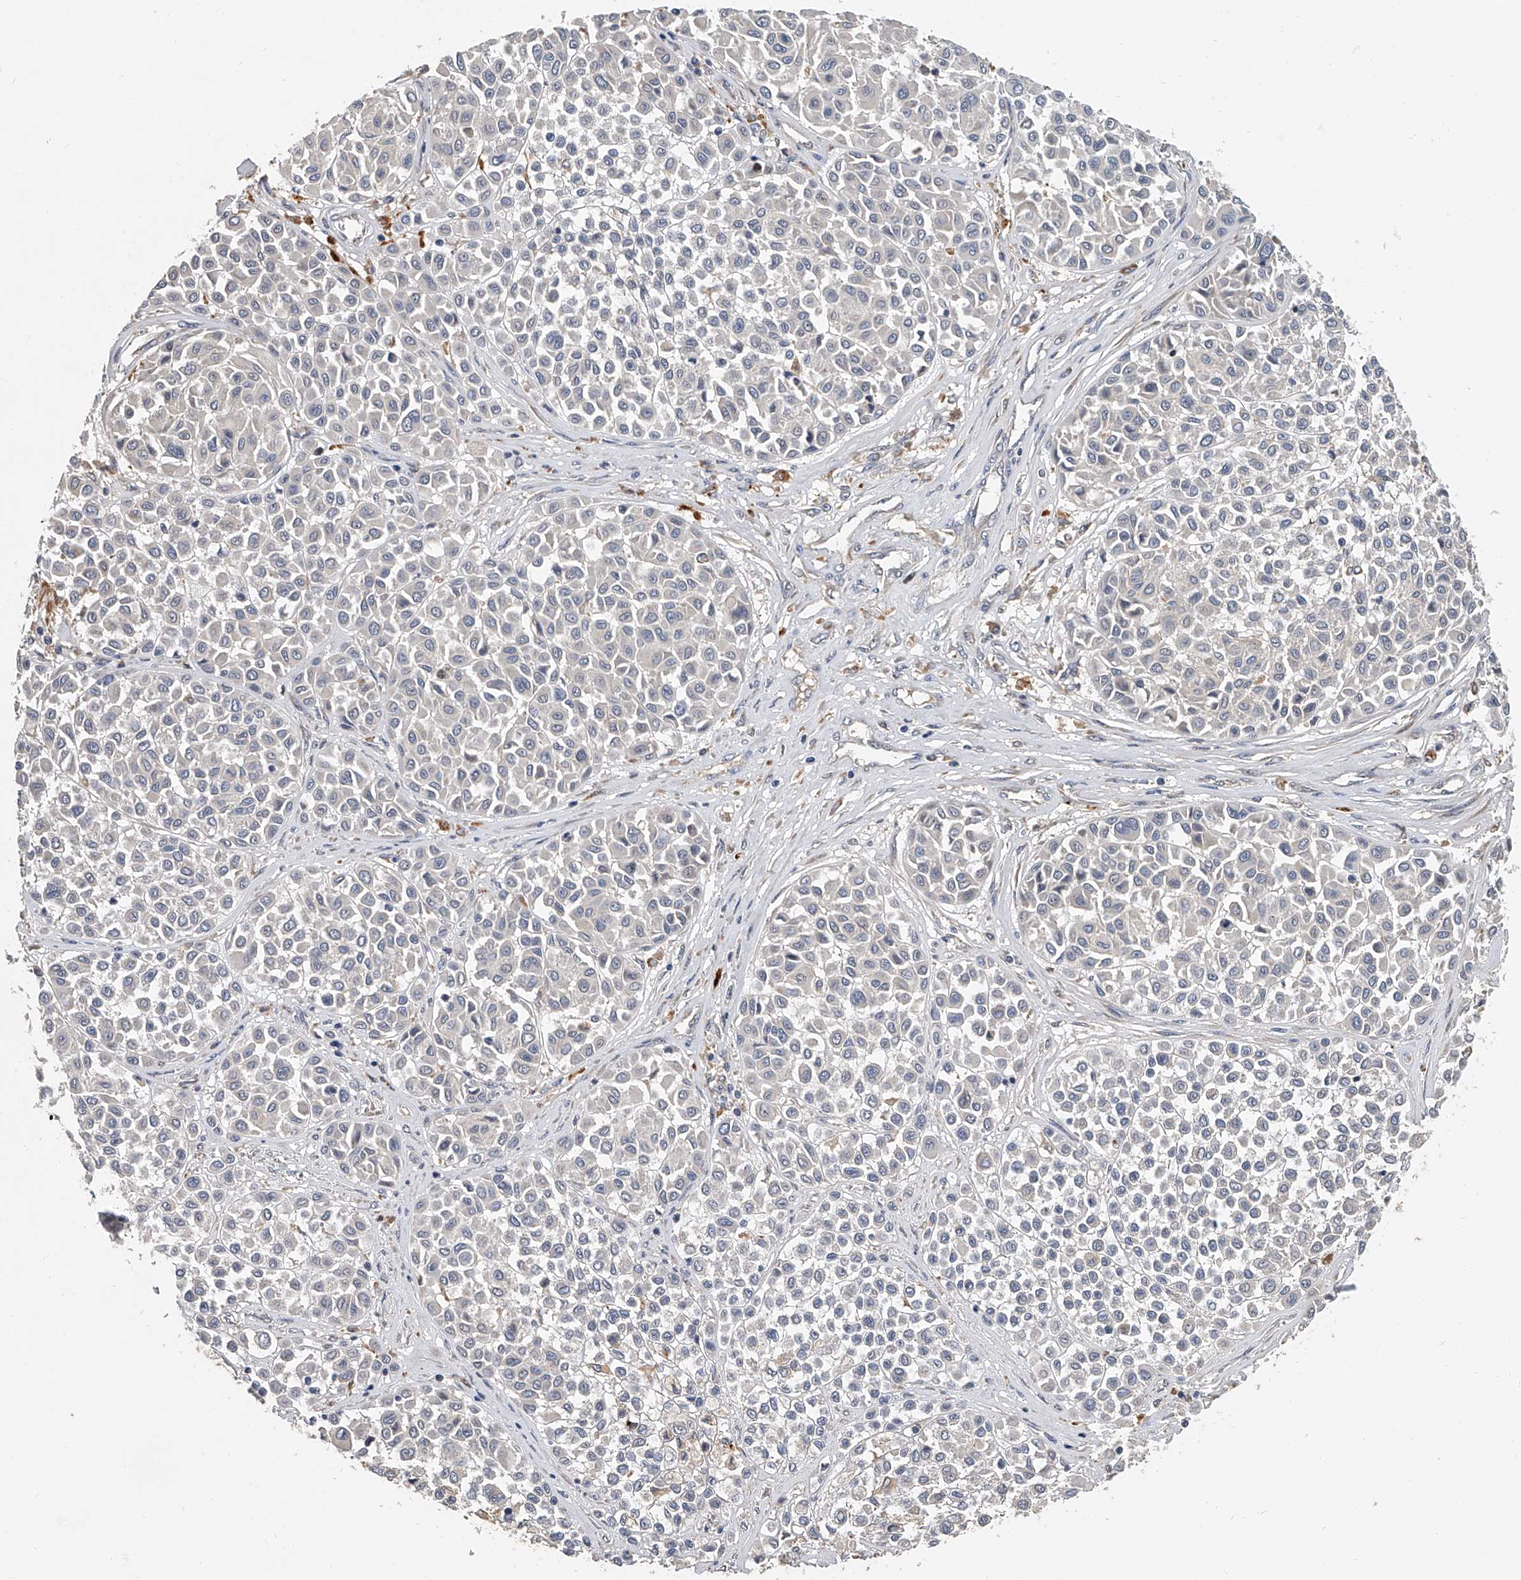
{"staining": {"intensity": "negative", "quantity": "none", "location": "none"}, "tissue": "melanoma", "cell_type": "Tumor cells", "image_type": "cancer", "snomed": [{"axis": "morphology", "description": "Malignant melanoma, Metastatic site"}, {"axis": "topography", "description": "Soft tissue"}], "caption": "Immunohistochemistry (IHC) histopathology image of neoplastic tissue: melanoma stained with DAB demonstrates no significant protein positivity in tumor cells.", "gene": "JAG2", "patient": {"sex": "male", "age": 41}}